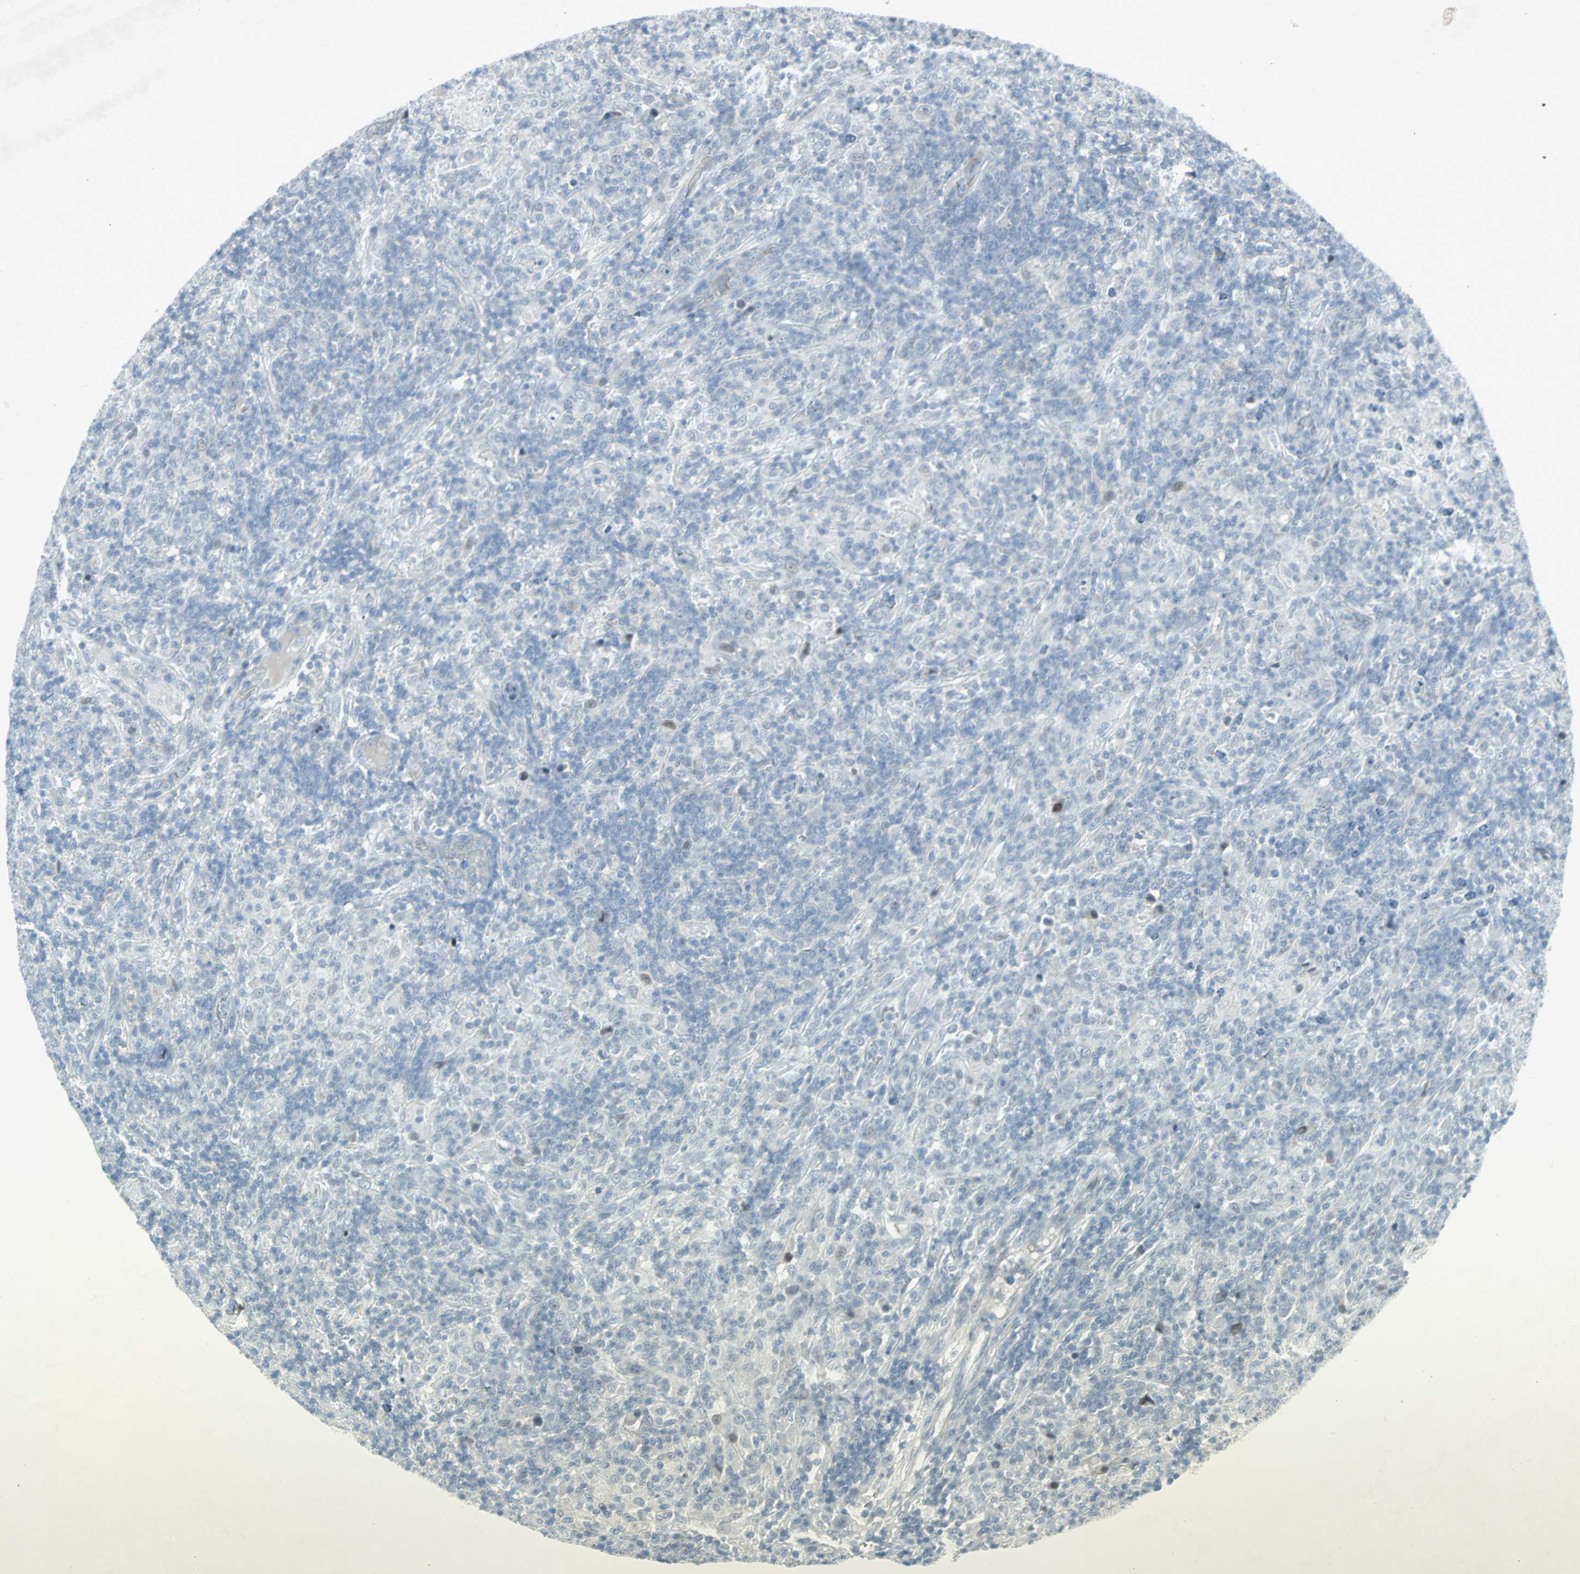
{"staining": {"intensity": "negative", "quantity": "none", "location": "none"}, "tissue": "lymphoma", "cell_type": "Tumor cells", "image_type": "cancer", "snomed": [{"axis": "morphology", "description": "Hodgkin's disease, NOS"}, {"axis": "topography", "description": "Lymph node"}], "caption": "Histopathology image shows no protein staining in tumor cells of lymphoma tissue.", "gene": "LANCL3", "patient": {"sex": "male", "age": 70}}